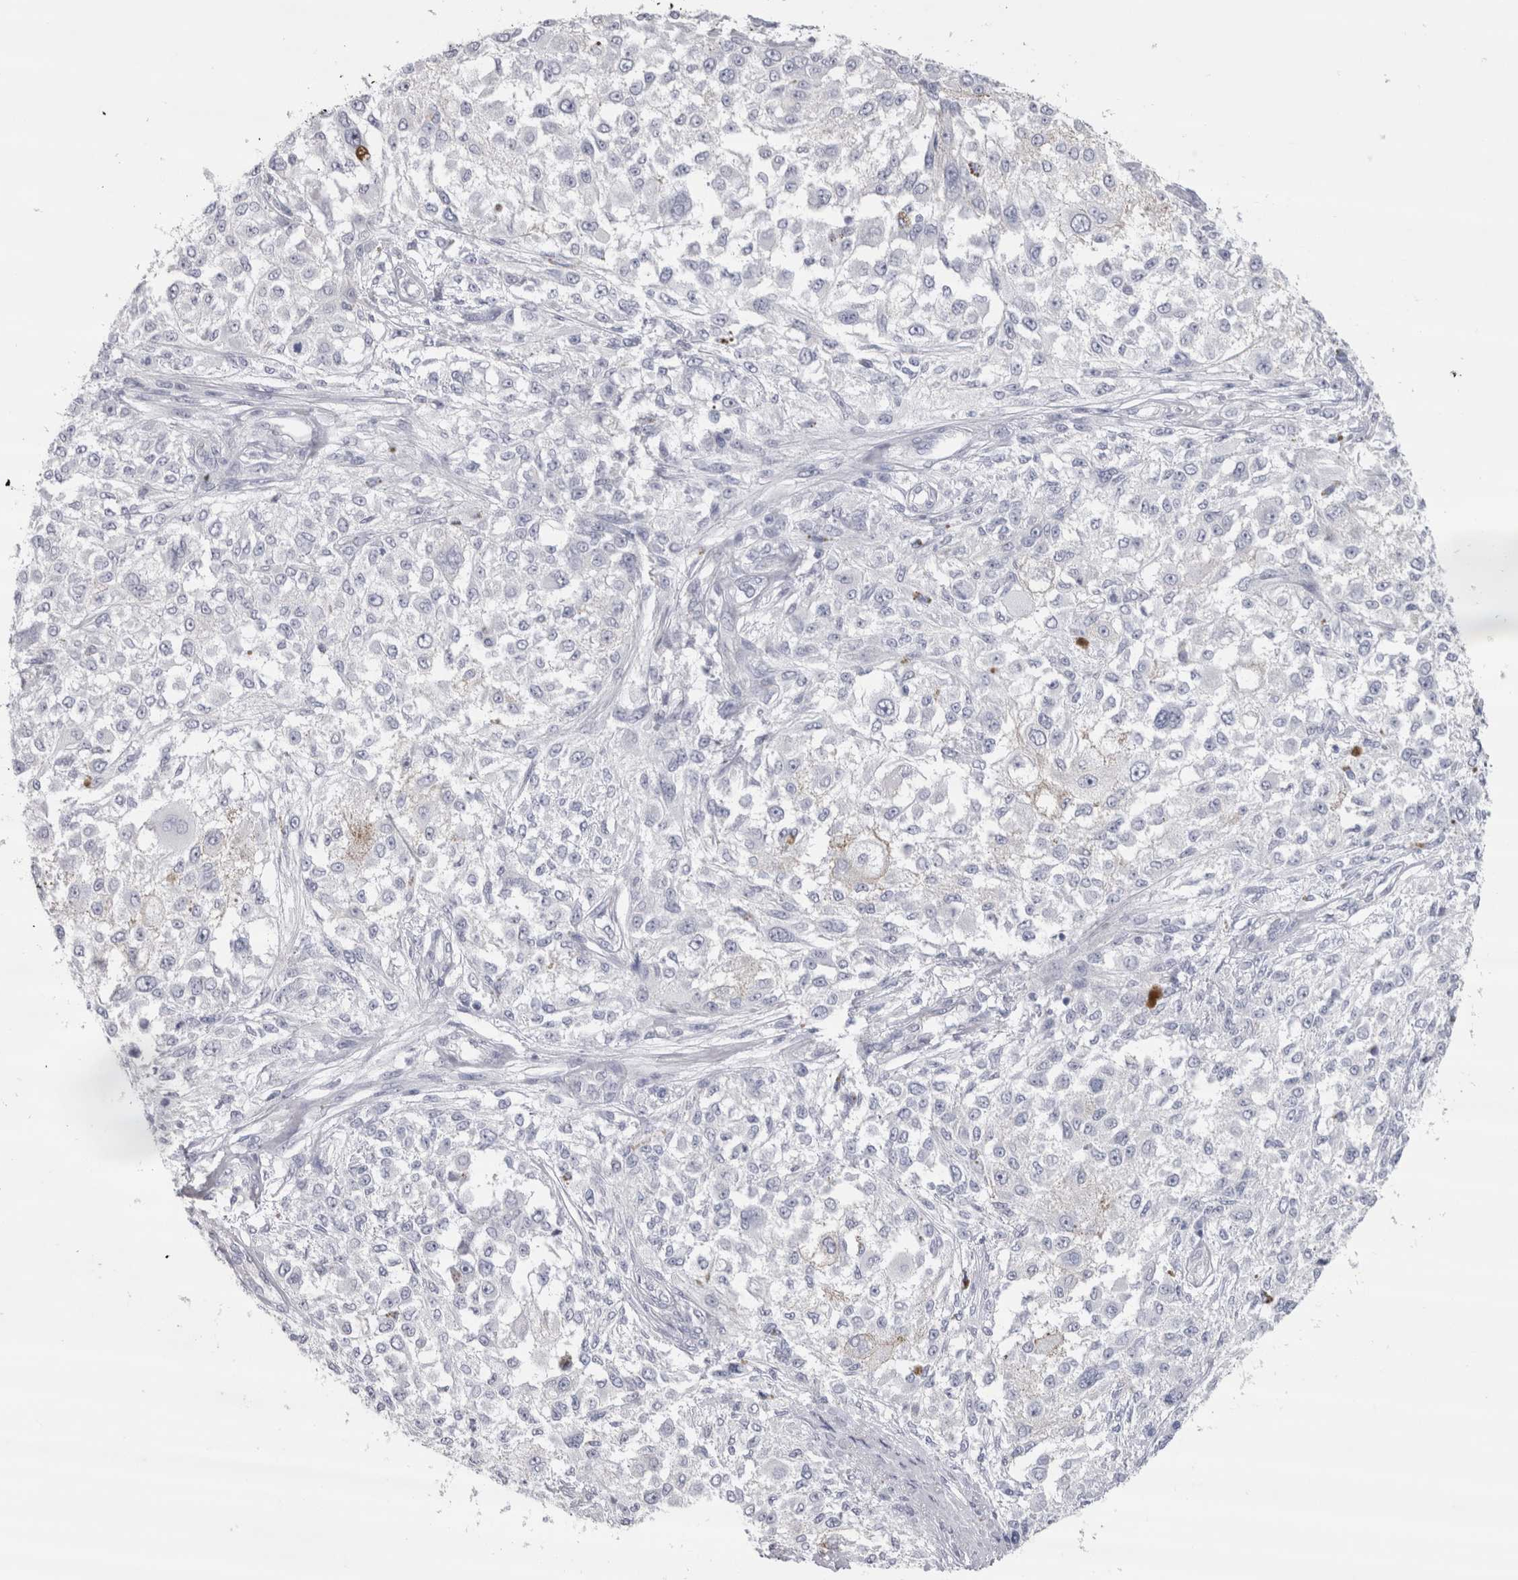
{"staining": {"intensity": "negative", "quantity": "none", "location": "none"}, "tissue": "melanoma", "cell_type": "Tumor cells", "image_type": "cancer", "snomed": [{"axis": "morphology", "description": "Necrosis, NOS"}, {"axis": "morphology", "description": "Malignant melanoma, NOS"}, {"axis": "topography", "description": "Skin"}], "caption": "Immunohistochemistry of melanoma demonstrates no staining in tumor cells.", "gene": "CDH17", "patient": {"sex": "female", "age": 87}}